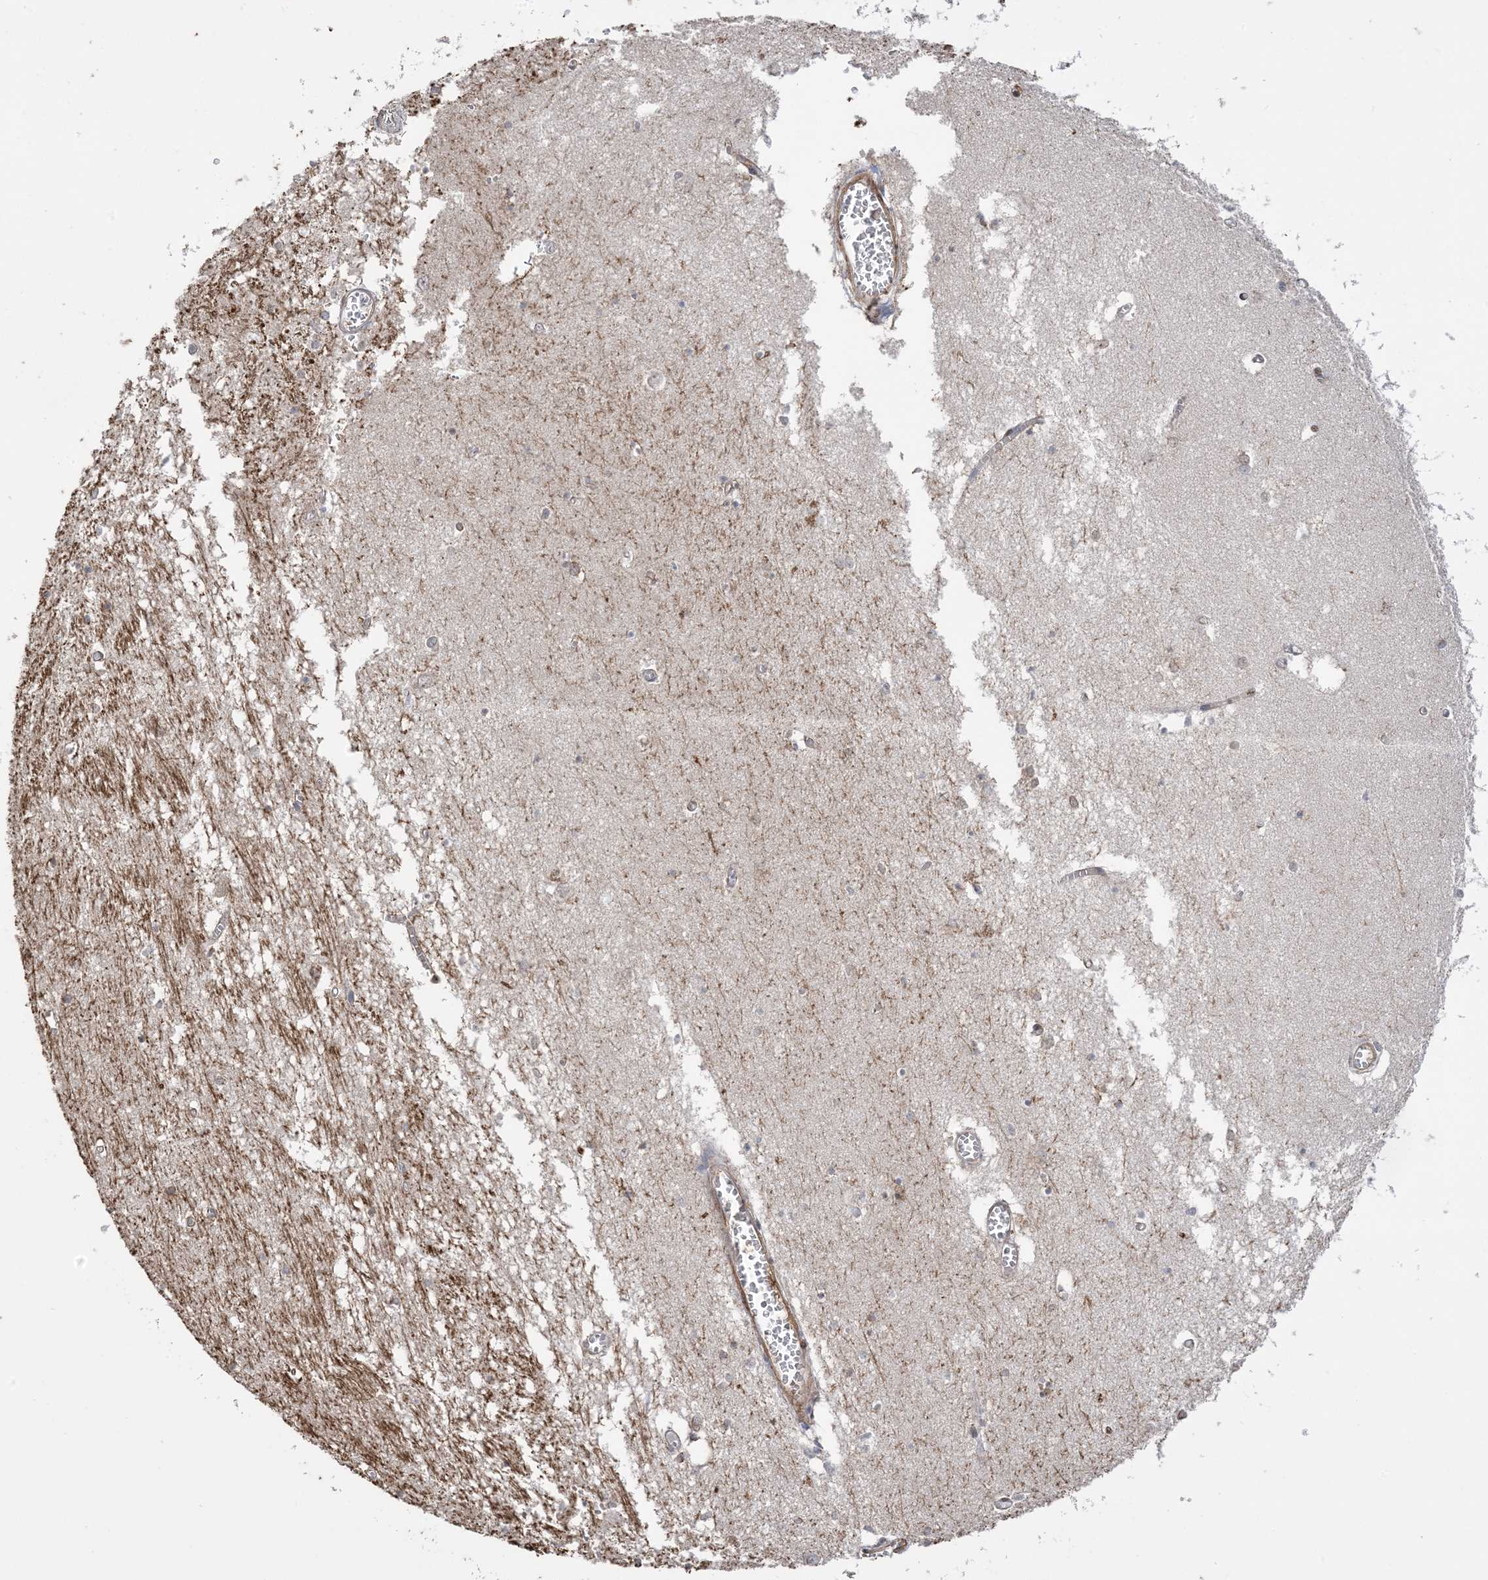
{"staining": {"intensity": "negative", "quantity": "none", "location": "none"}, "tissue": "hippocampus", "cell_type": "Glial cells", "image_type": "normal", "snomed": [{"axis": "morphology", "description": "Normal tissue, NOS"}, {"axis": "topography", "description": "Hippocampus"}], "caption": "DAB (3,3'-diaminobenzidine) immunohistochemical staining of benign human hippocampus demonstrates no significant expression in glial cells.", "gene": "XRN1", "patient": {"sex": "male", "age": 70}}